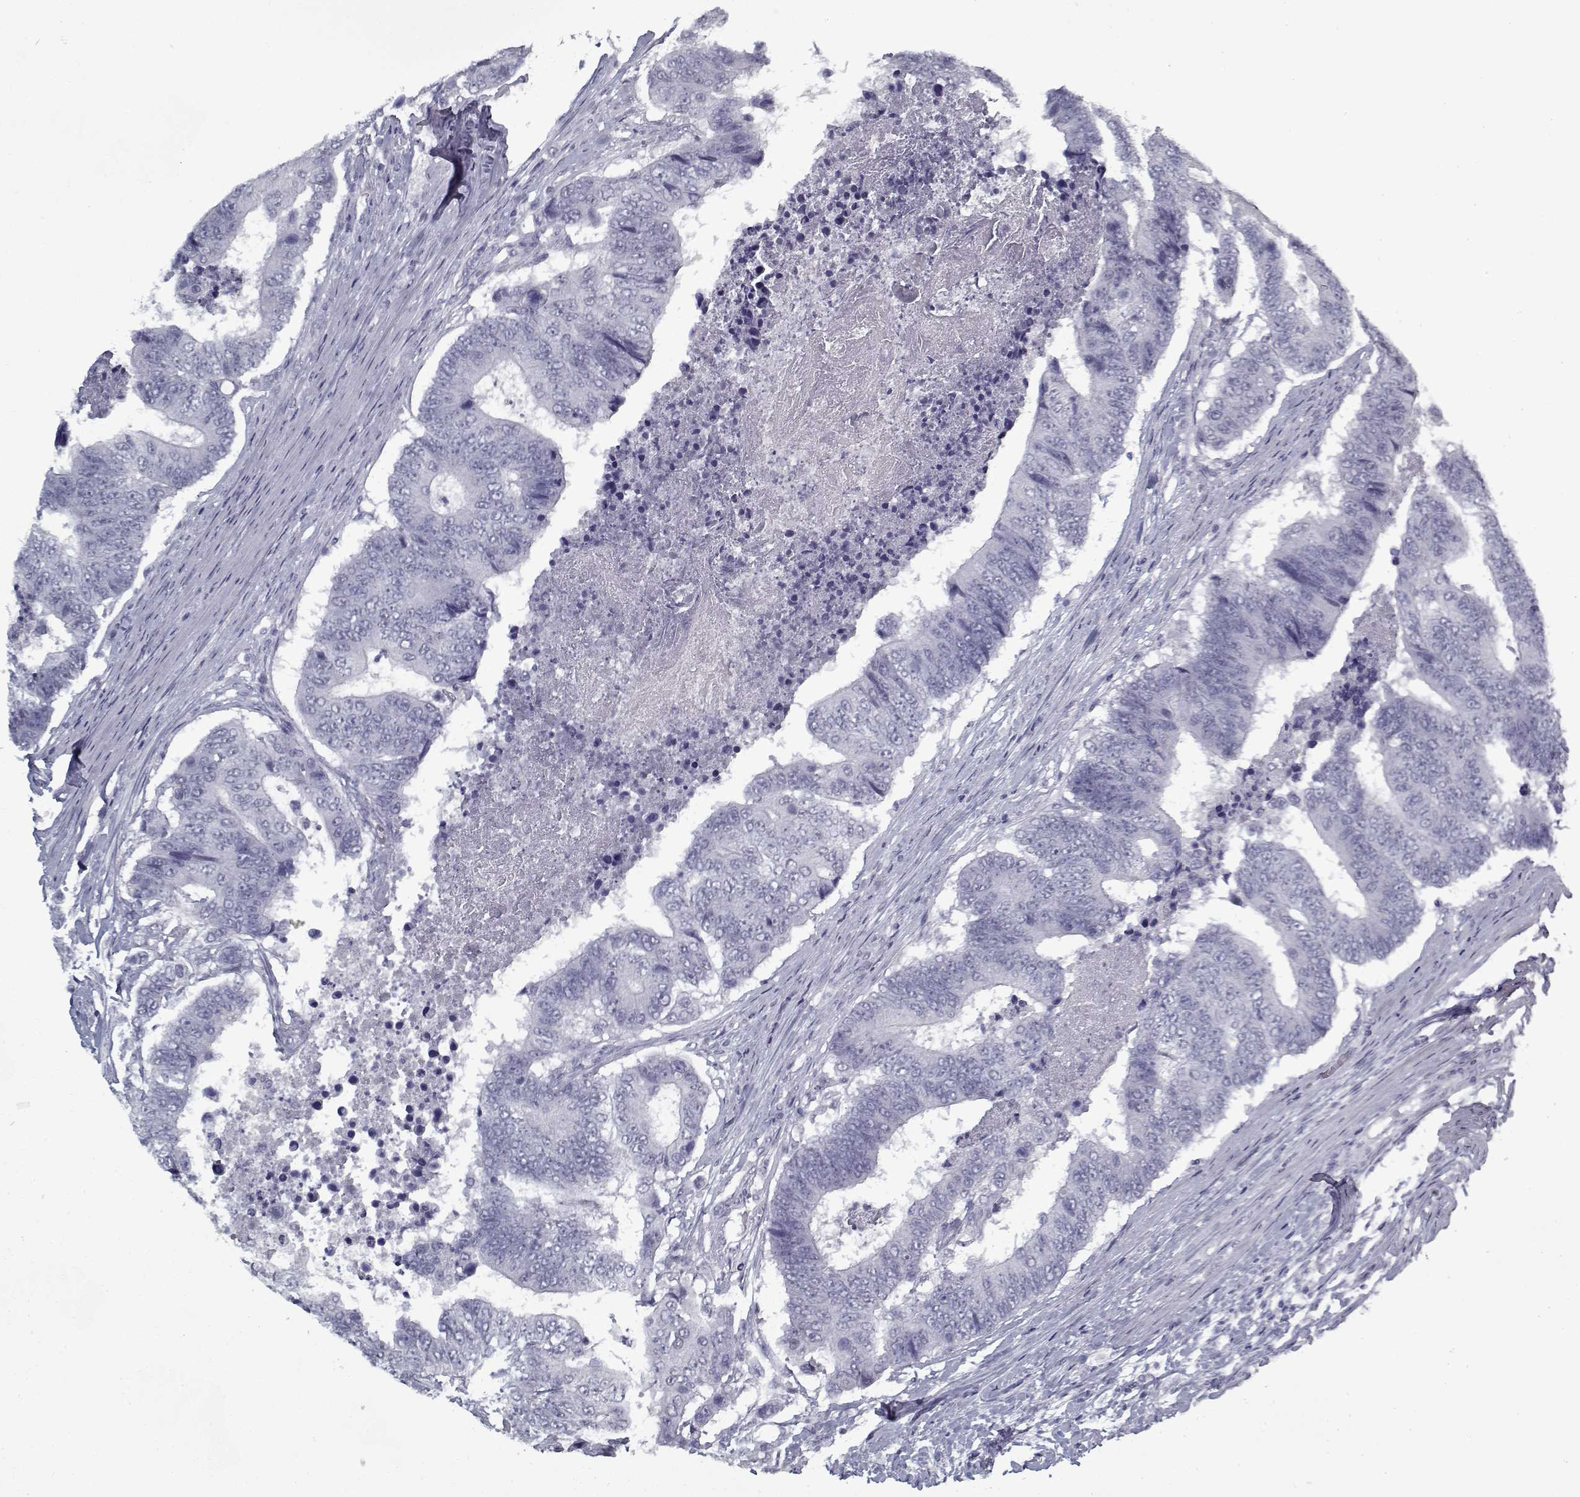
{"staining": {"intensity": "negative", "quantity": "none", "location": "none"}, "tissue": "colorectal cancer", "cell_type": "Tumor cells", "image_type": "cancer", "snomed": [{"axis": "morphology", "description": "Adenocarcinoma, NOS"}, {"axis": "topography", "description": "Colon"}], "caption": "Immunohistochemistry histopathology image of human colorectal adenocarcinoma stained for a protein (brown), which shows no positivity in tumor cells.", "gene": "RNF32", "patient": {"sex": "female", "age": 48}}